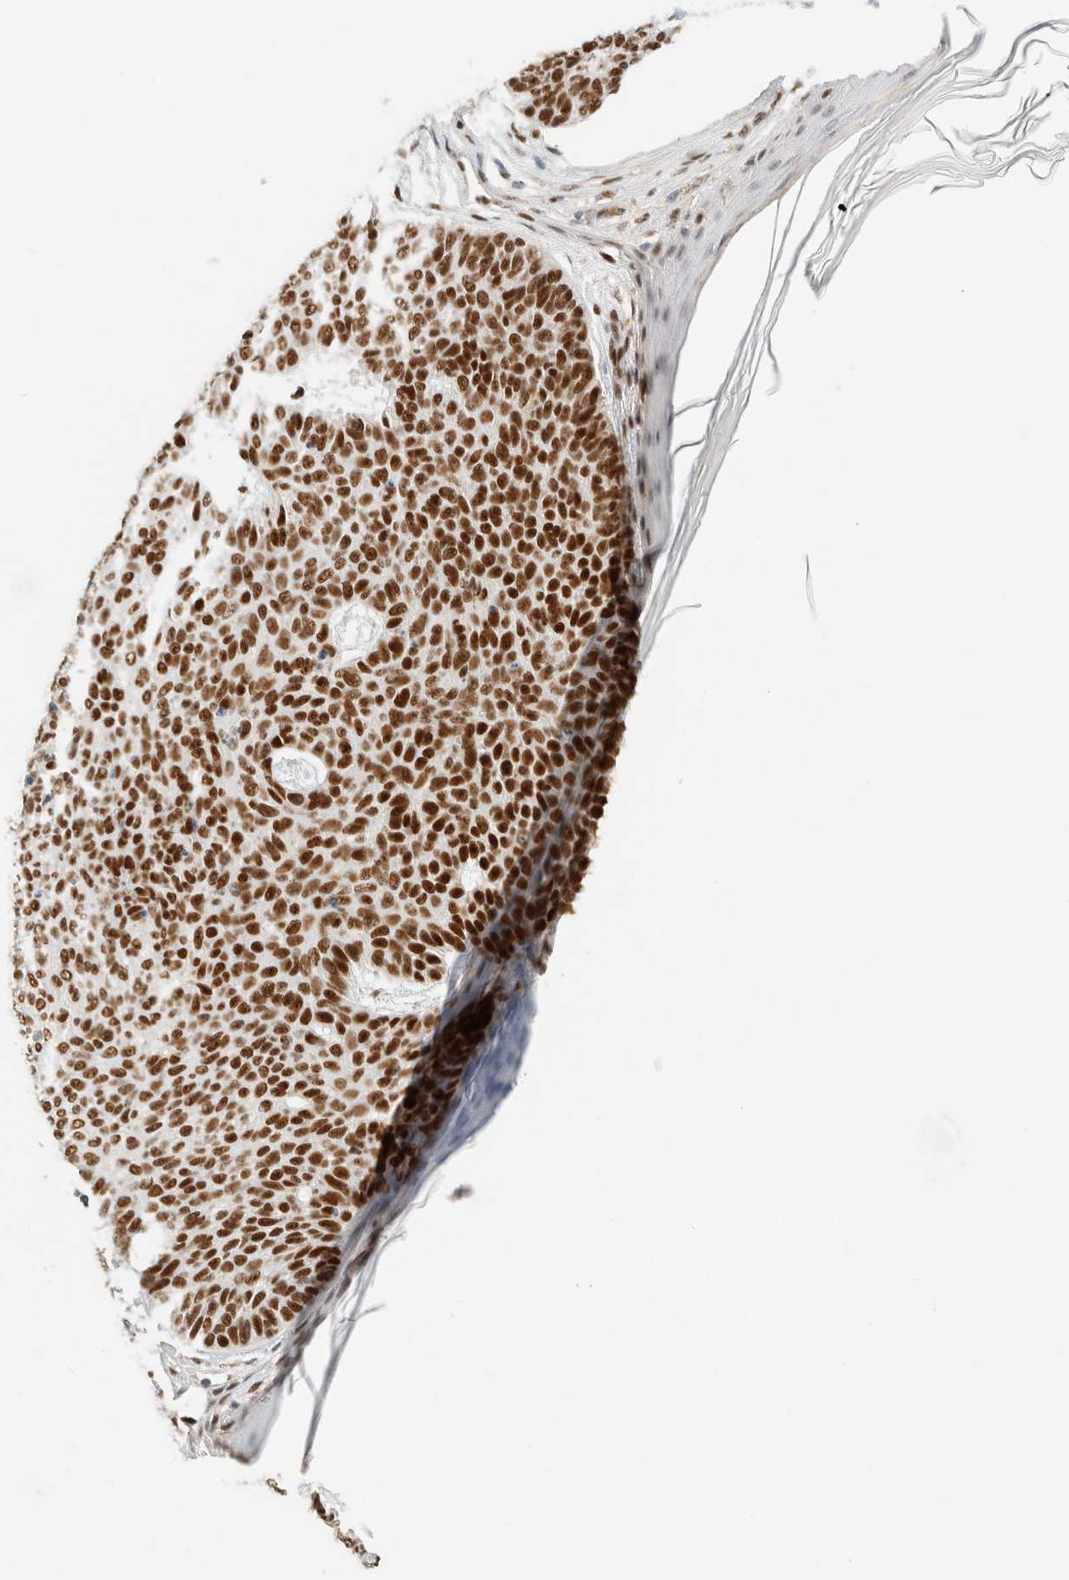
{"staining": {"intensity": "strong", "quantity": ">75%", "location": "nuclear"}, "tissue": "skin cancer", "cell_type": "Tumor cells", "image_type": "cancer", "snomed": [{"axis": "morphology", "description": "Normal tissue, NOS"}, {"axis": "morphology", "description": "Basal cell carcinoma"}, {"axis": "topography", "description": "Skin"}], "caption": "Immunohistochemical staining of skin basal cell carcinoma demonstrates strong nuclear protein staining in approximately >75% of tumor cells.", "gene": "ZNF768", "patient": {"sex": "male", "age": 50}}